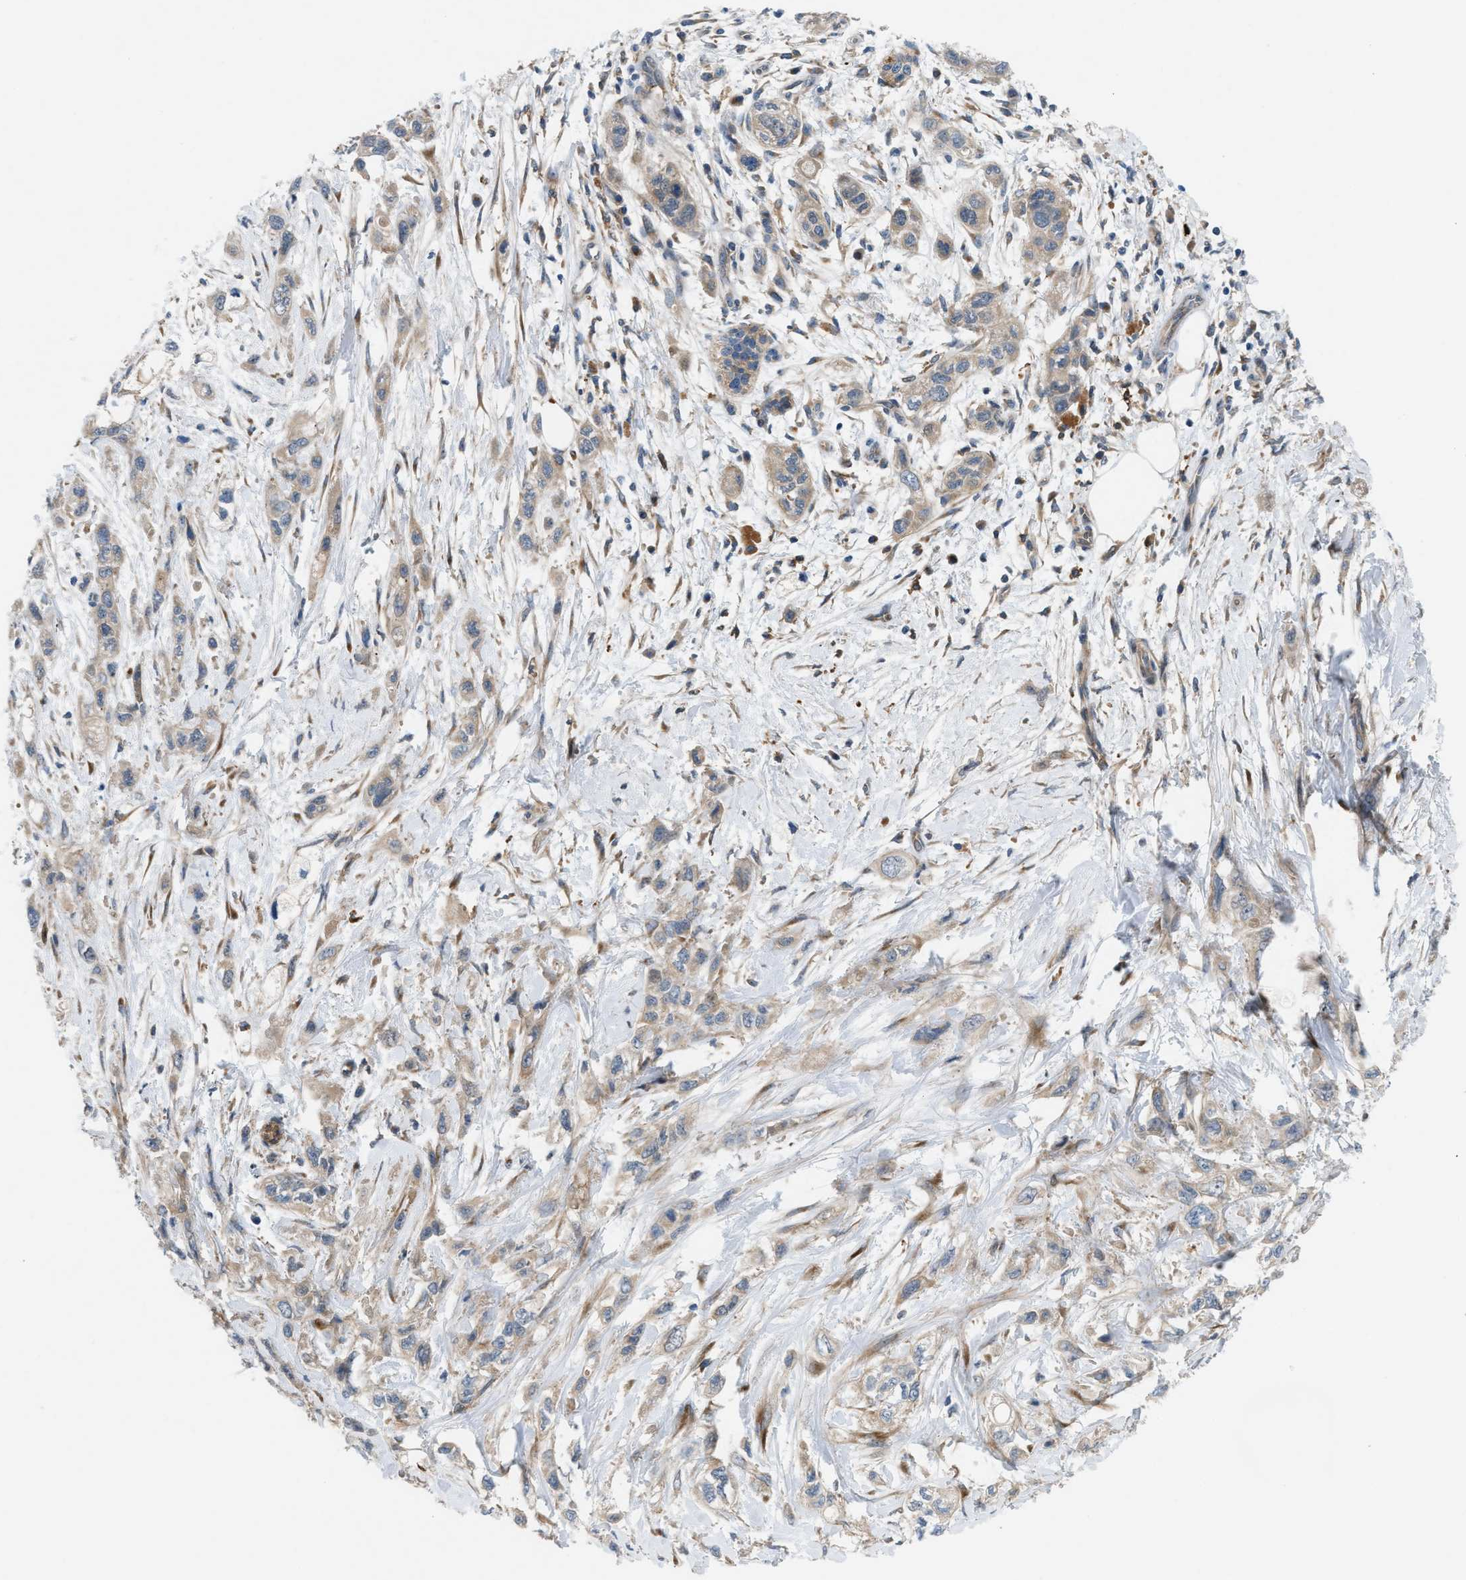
{"staining": {"intensity": "weak", "quantity": ">75%", "location": "cytoplasmic/membranous"}, "tissue": "pancreatic cancer", "cell_type": "Tumor cells", "image_type": "cancer", "snomed": [{"axis": "morphology", "description": "Adenocarcinoma, NOS"}, {"axis": "topography", "description": "Pancreas"}], "caption": "The photomicrograph displays staining of adenocarcinoma (pancreatic), revealing weak cytoplasmic/membranous protein positivity (brown color) within tumor cells.", "gene": "CYB5D1", "patient": {"sex": "male", "age": 74}}